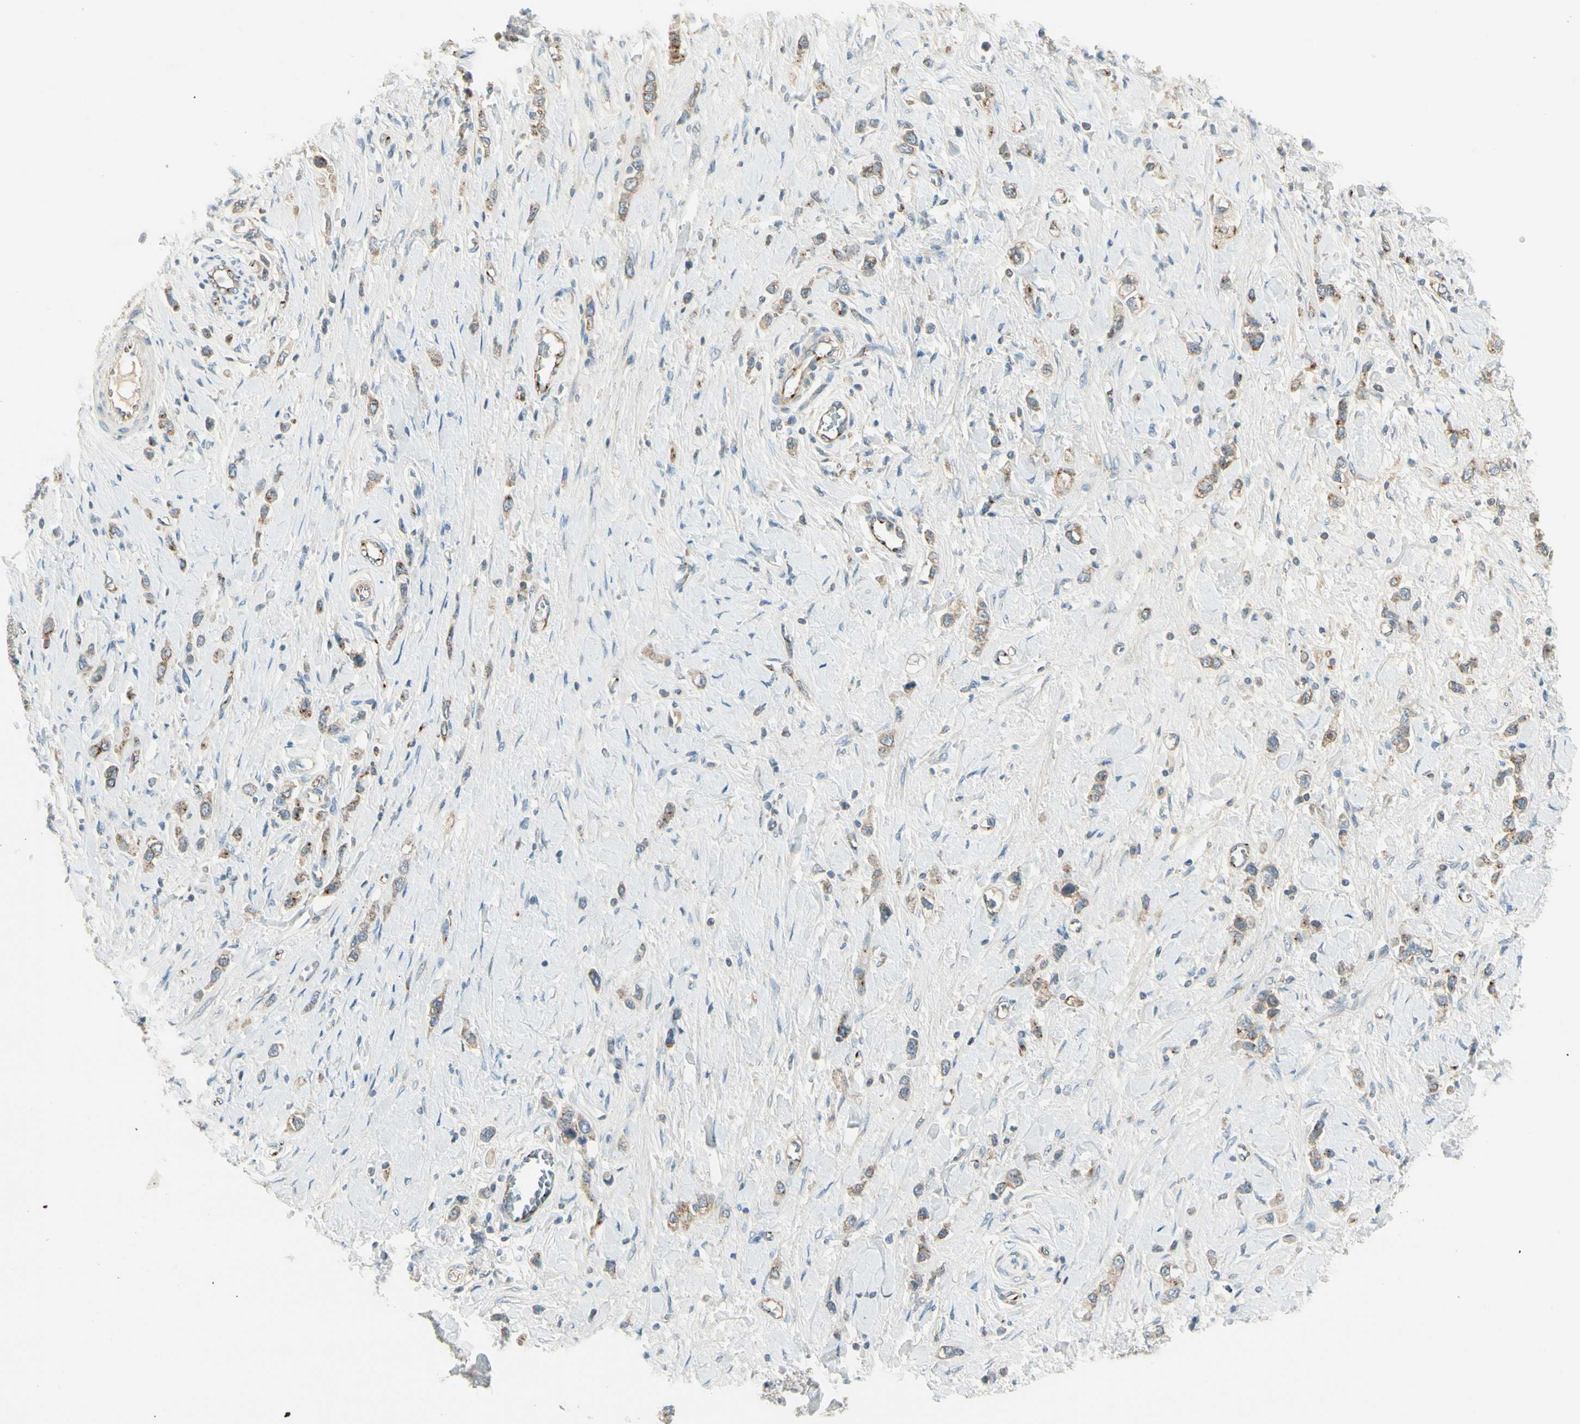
{"staining": {"intensity": "moderate", "quantity": ">75%", "location": "cytoplasmic/membranous"}, "tissue": "stomach cancer", "cell_type": "Tumor cells", "image_type": "cancer", "snomed": [{"axis": "morphology", "description": "Normal tissue, NOS"}, {"axis": "morphology", "description": "Adenocarcinoma, NOS"}, {"axis": "topography", "description": "Stomach, upper"}, {"axis": "topography", "description": "Stomach"}], "caption": "Tumor cells reveal medium levels of moderate cytoplasmic/membranous expression in approximately >75% of cells in adenocarcinoma (stomach).", "gene": "MANSC1", "patient": {"sex": "female", "age": 65}}